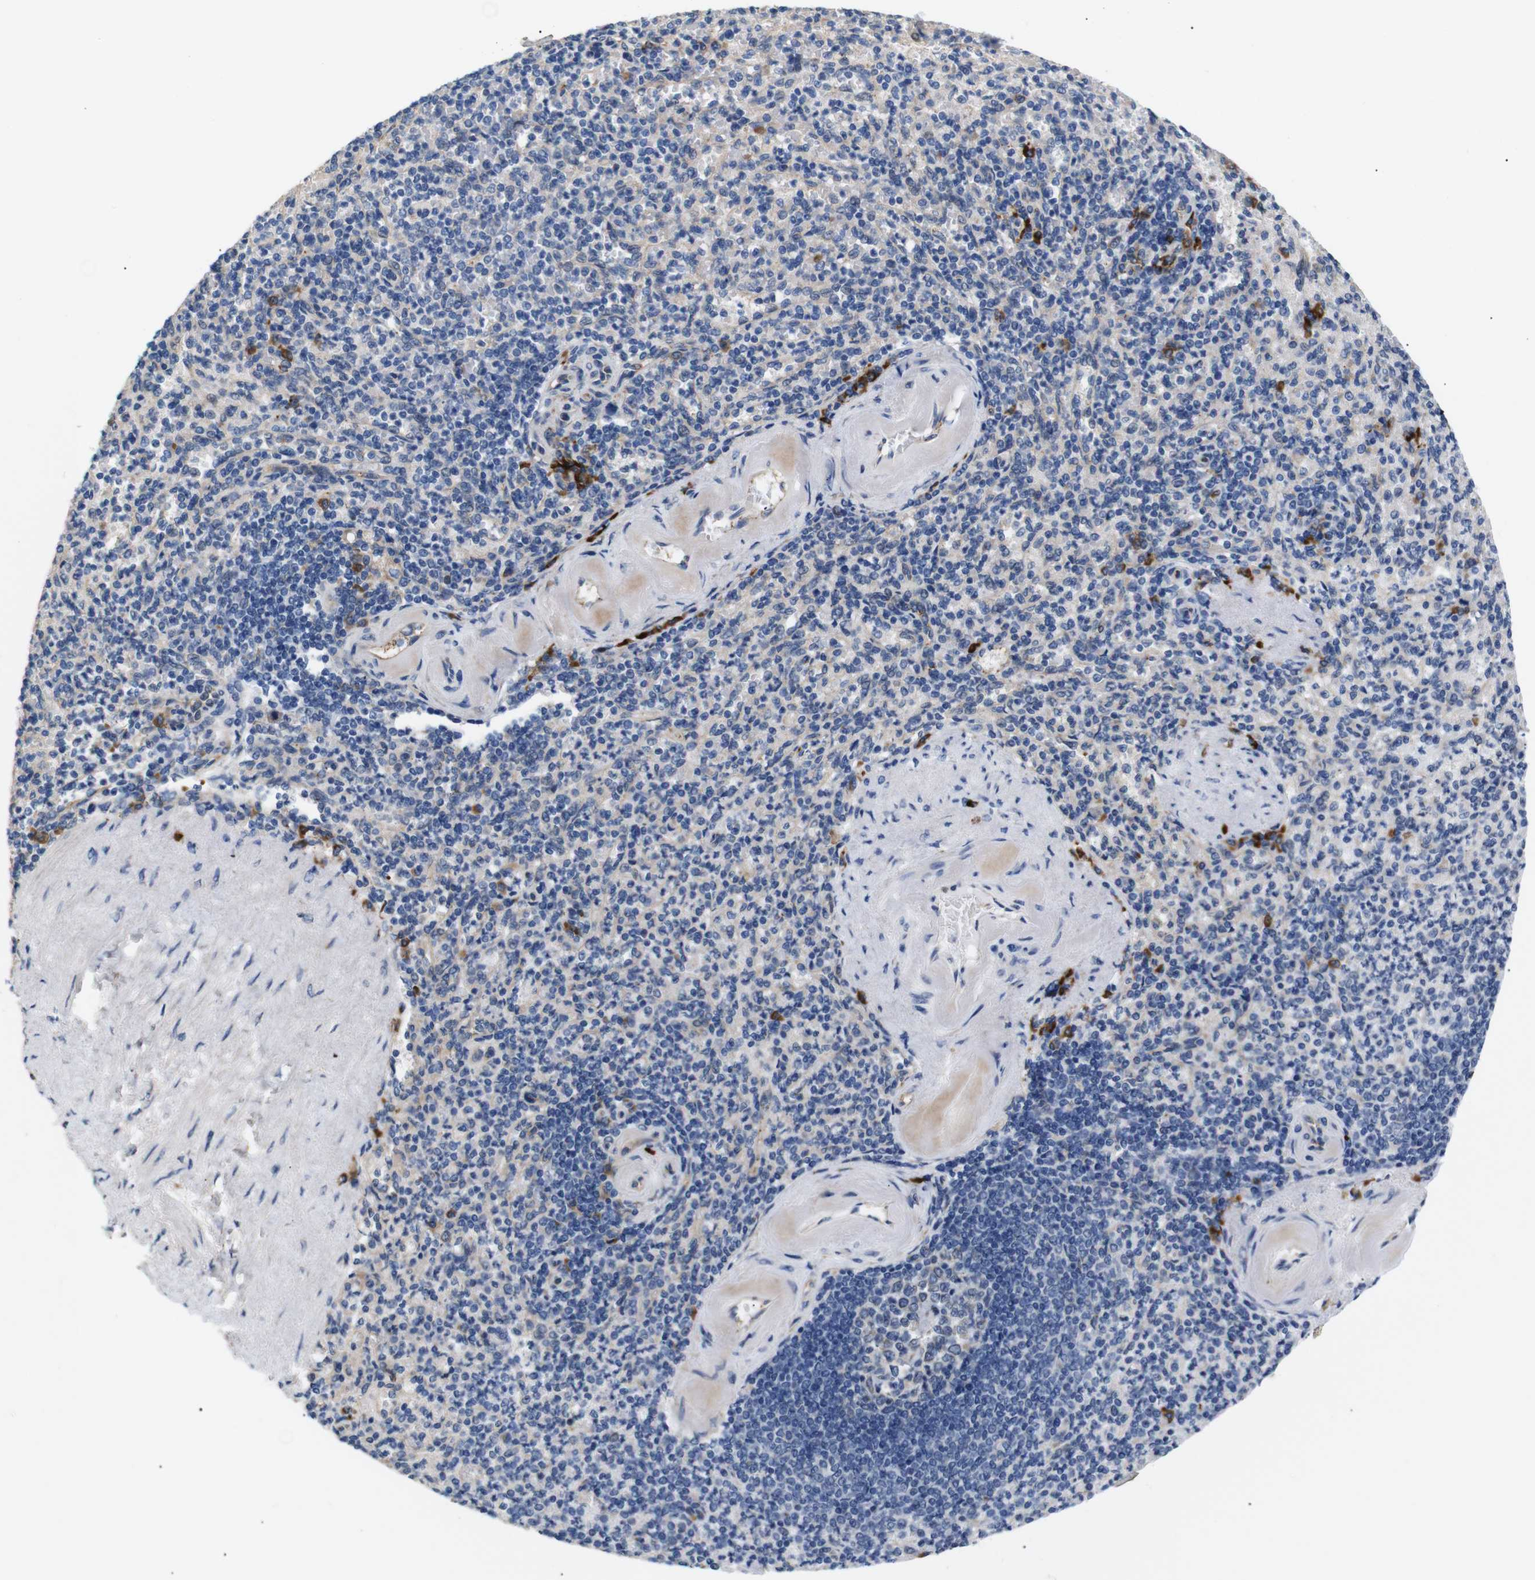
{"staining": {"intensity": "weak", "quantity": "25%-75%", "location": "cytoplasmic/membranous"}, "tissue": "spleen", "cell_type": "Cells in red pulp", "image_type": "normal", "snomed": [{"axis": "morphology", "description": "Normal tissue, NOS"}, {"axis": "topography", "description": "Spleen"}], "caption": "Immunohistochemistry (IHC) staining of normal spleen, which reveals low levels of weak cytoplasmic/membranous staining in approximately 25%-75% of cells in red pulp indicating weak cytoplasmic/membranous protein staining. The staining was performed using DAB (3,3'-diaminobenzidine) (brown) for protein detection and nuclei were counterstained in hematoxylin (blue).", "gene": "UBE2G2", "patient": {"sex": "female", "age": 74}}